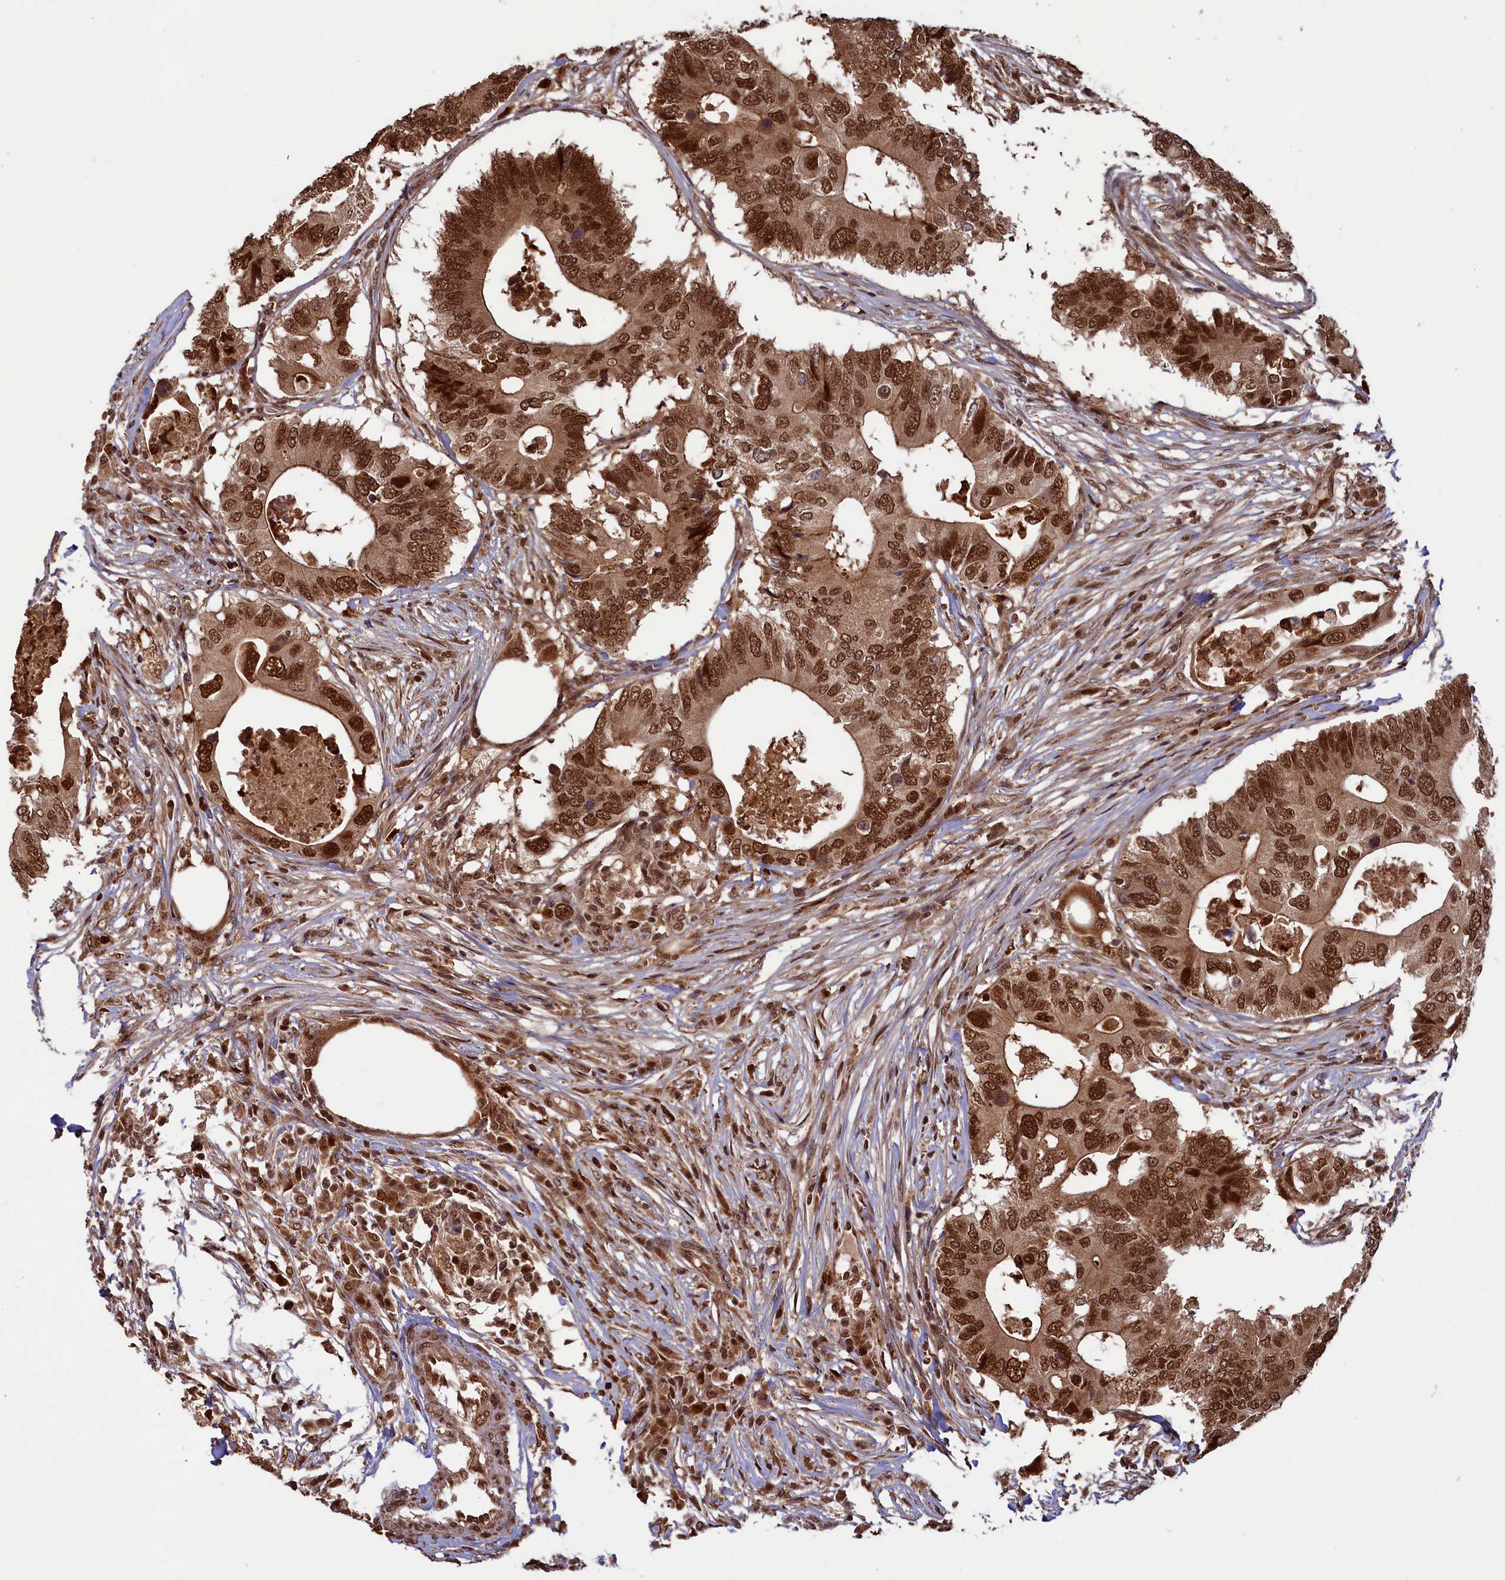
{"staining": {"intensity": "strong", "quantity": ">75%", "location": "nuclear"}, "tissue": "colorectal cancer", "cell_type": "Tumor cells", "image_type": "cancer", "snomed": [{"axis": "morphology", "description": "Adenocarcinoma, NOS"}, {"axis": "topography", "description": "Colon"}], "caption": "There is high levels of strong nuclear positivity in tumor cells of colorectal cancer, as demonstrated by immunohistochemical staining (brown color).", "gene": "NAE1", "patient": {"sex": "male", "age": 71}}